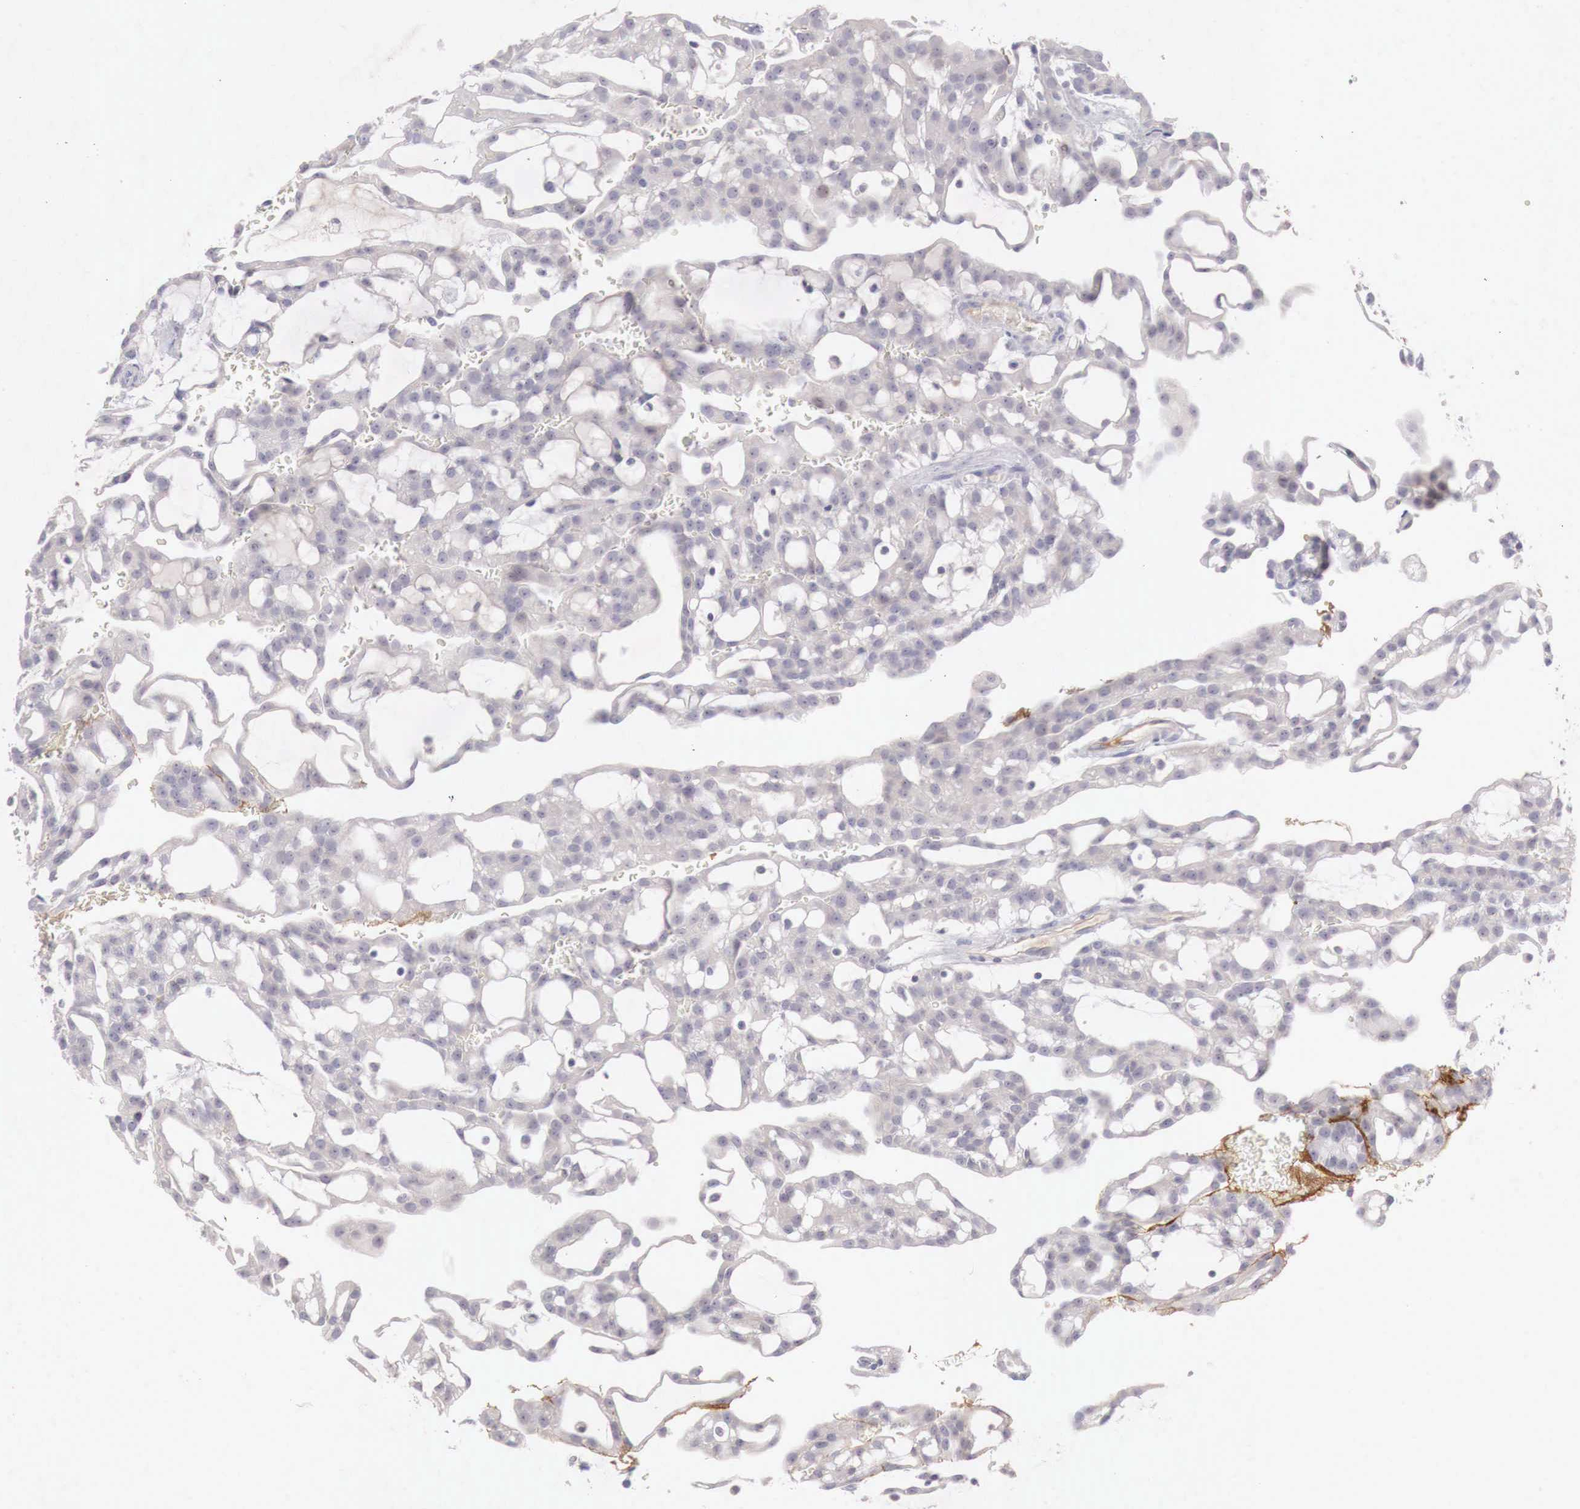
{"staining": {"intensity": "negative", "quantity": "none", "location": "none"}, "tissue": "renal cancer", "cell_type": "Tumor cells", "image_type": "cancer", "snomed": [{"axis": "morphology", "description": "Adenocarcinoma, NOS"}, {"axis": "topography", "description": "Kidney"}], "caption": "IHC of renal adenocarcinoma demonstrates no expression in tumor cells.", "gene": "GATA1", "patient": {"sex": "male", "age": 63}}